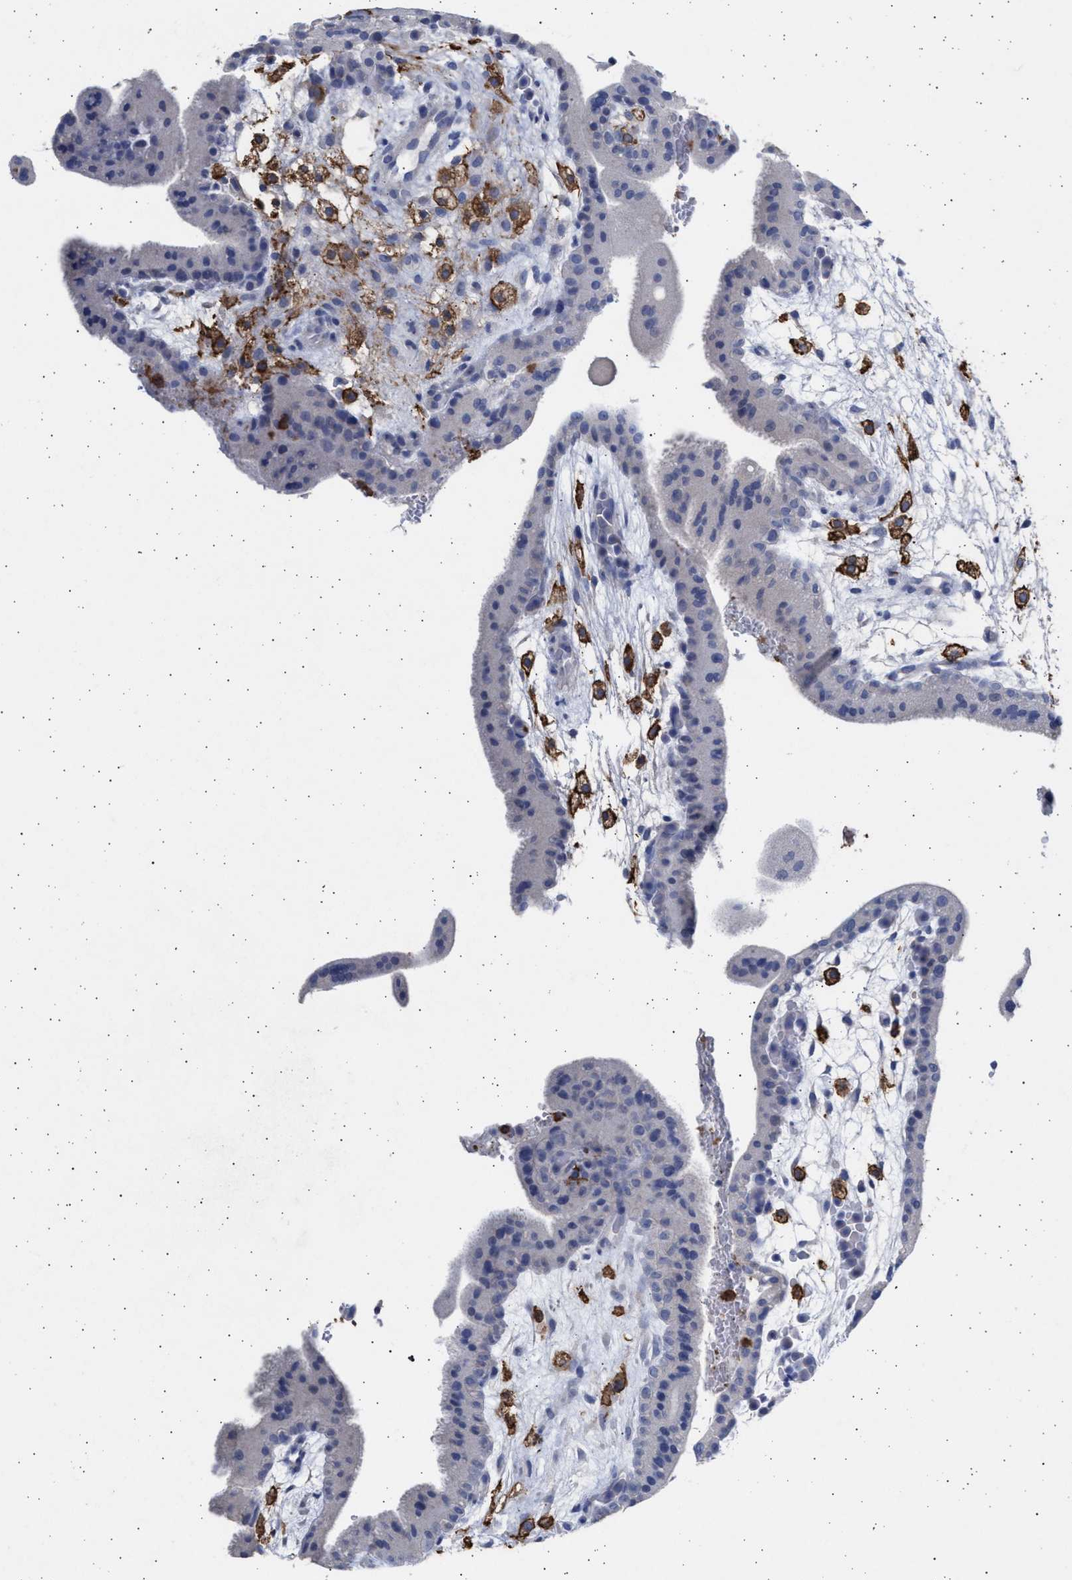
{"staining": {"intensity": "negative", "quantity": "none", "location": "none"}, "tissue": "placenta", "cell_type": "Decidual cells", "image_type": "normal", "snomed": [{"axis": "morphology", "description": "Normal tissue, NOS"}, {"axis": "topography", "description": "Placenta"}], "caption": "Decidual cells are negative for brown protein staining in unremarkable placenta. (Brightfield microscopy of DAB immunohistochemistry at high magnification).", "gene": "FCER1A", "patient": {"sex": "female", "age": 35}}